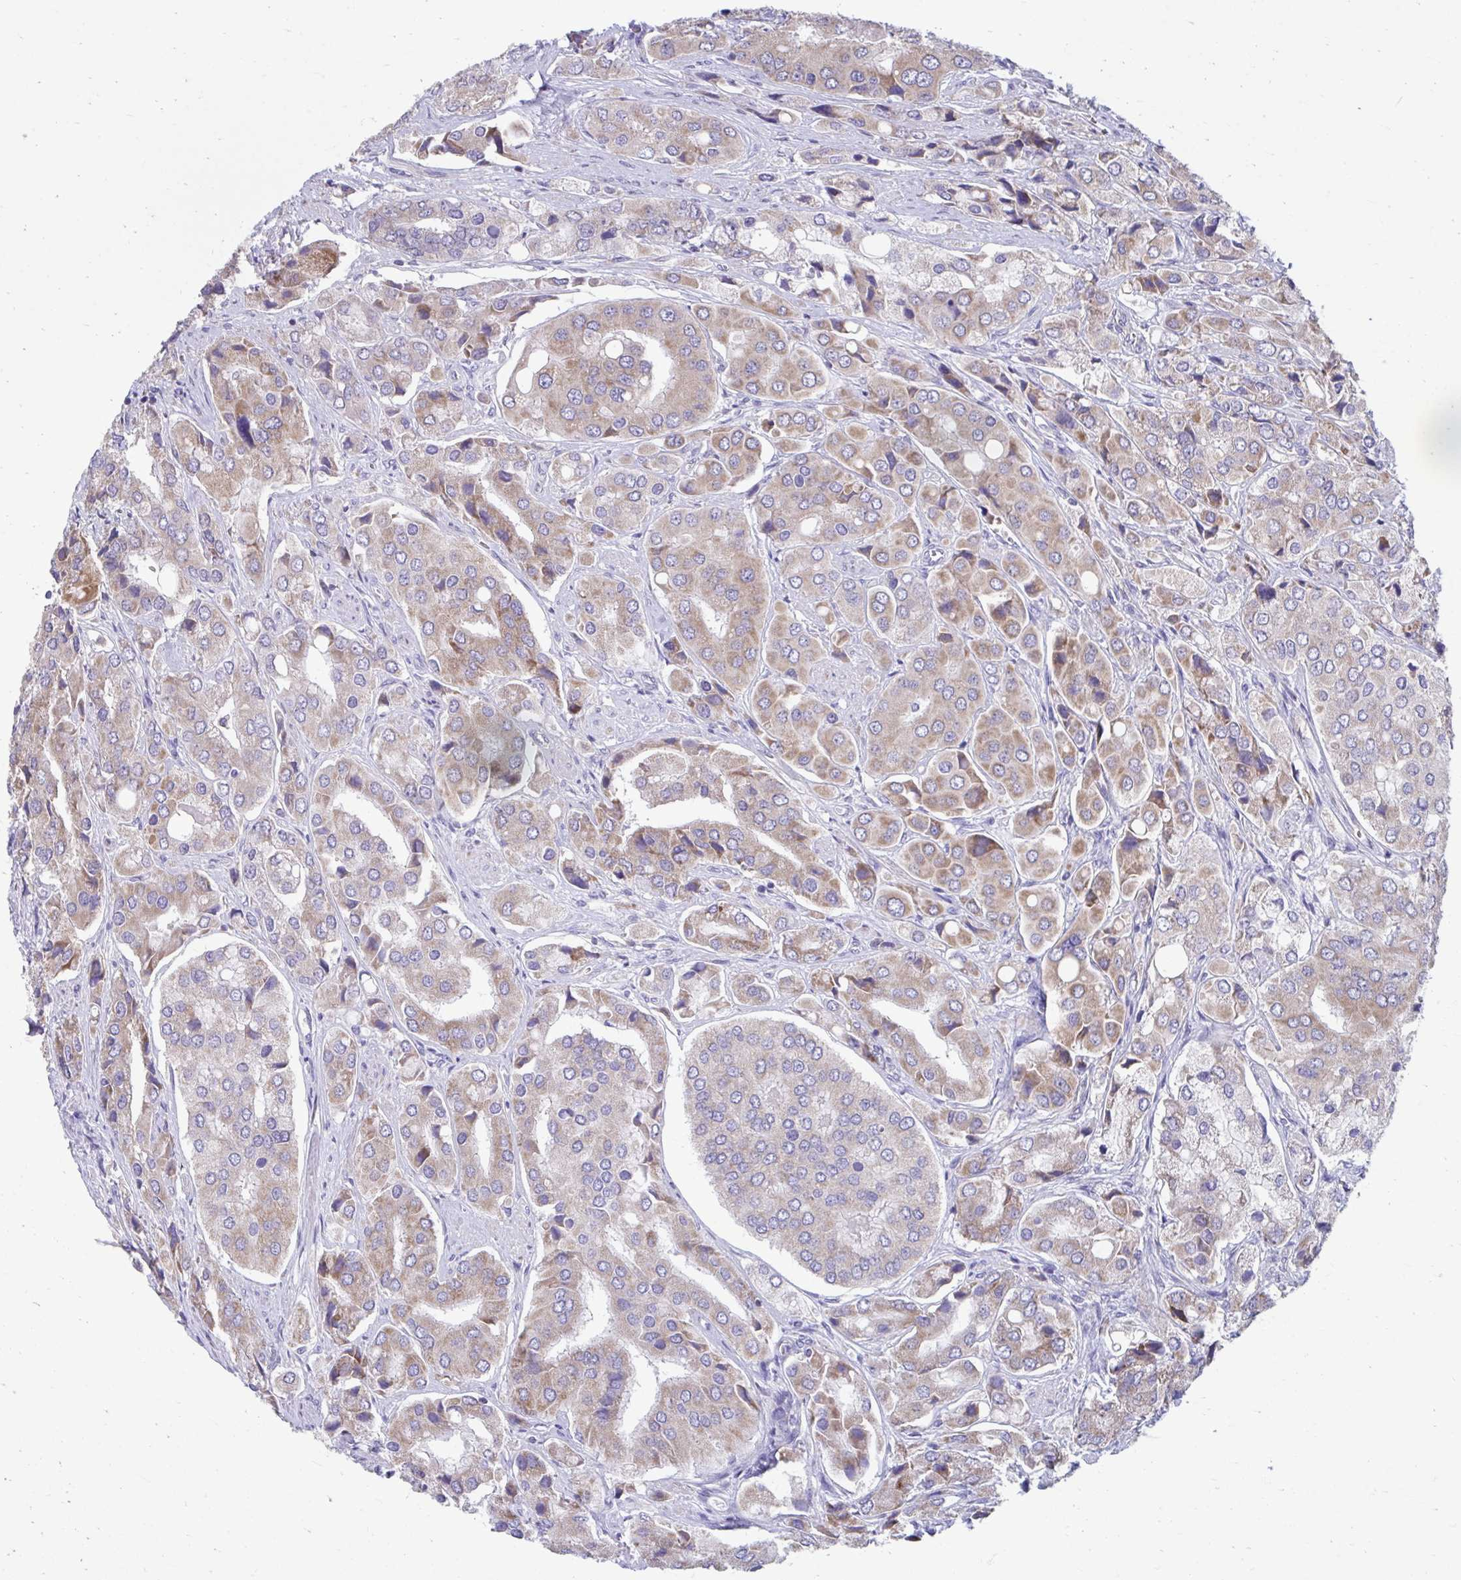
{"staining": {"intensity": "moderate", "quantity": "25%-75%", "location": "cytoplasmic/membranous"}, "tissue": "prostate cancer", "cell_type": "Tumor cells", "image_type": "cancer", "snomed": [{"axis": "morphology", "description": "Adenocarcinoma, Low grade"}, {"axis": "topography", "description": "Prostate"}], "caption": "Immunohistochemical staining of human prostate cancer shows medium levels of moderate cytoplasmic/membranous protein expression in about 25%-75% of tumor cells. The protein of interest is stained brown, and the nuclei are stained in blue (DAB IHC with brightfield microscopy, high magnification).", "gene": "LINGO4", "patient": {"sex": "male", "age": 69}}